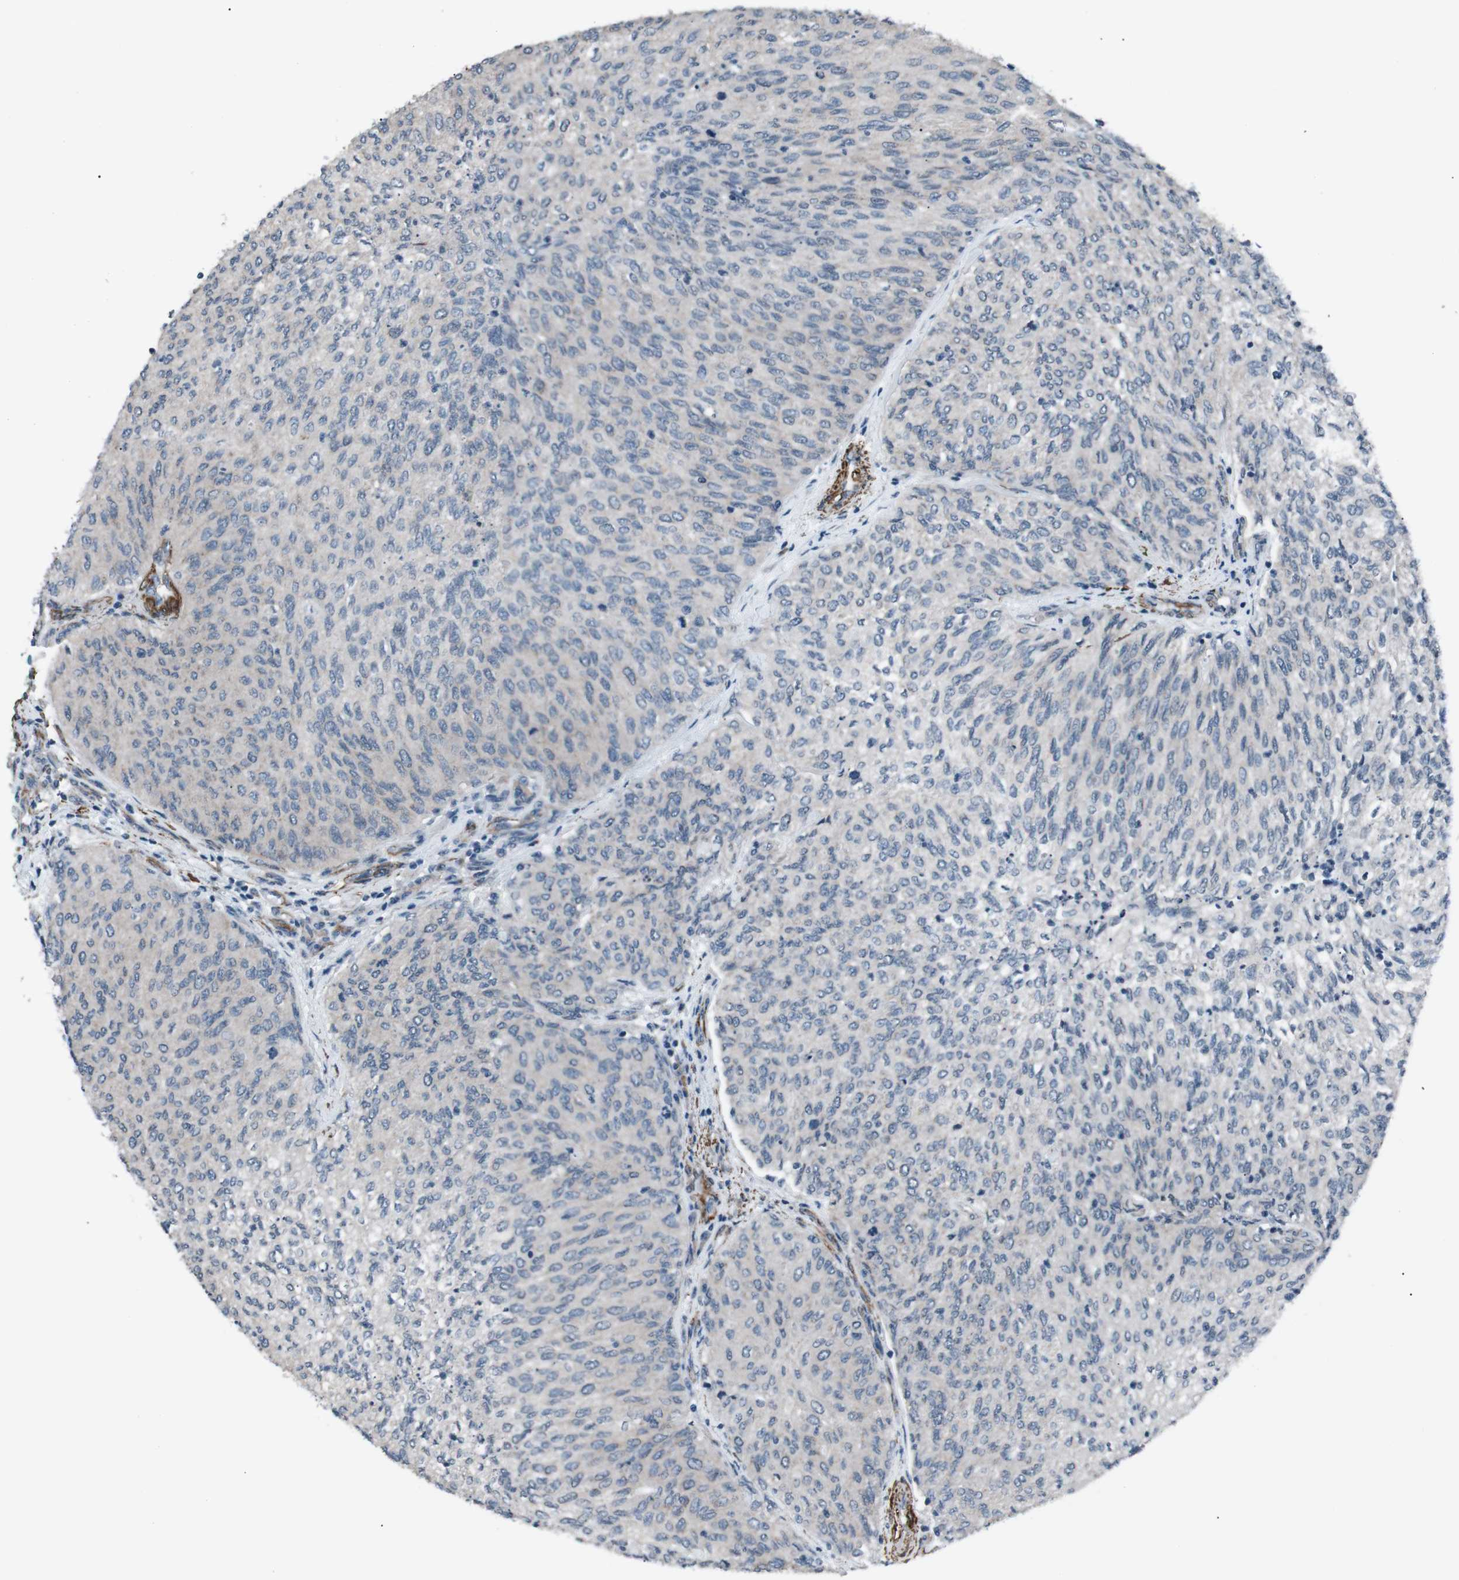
{"staining": {"intensity": "negative", "quantity": "none", "location": "none"}, "tissue": "urothelial cancer", "cell_type": "Tumor cells", "image_type": "cancer", "snomed": [{"axis": "morphology", "description": "Urothelial carcinoma, Low grade"}, {"axis": "topography", "description": "Urinary bladder"}], "caption": "IHC micrograph of human low-grade urothelial carcinoma stained for a protein (brown), which displays no positivity in tumor cells.", "gene": "PDLIM5", "patient": {"sex": "female", "age": 79}}